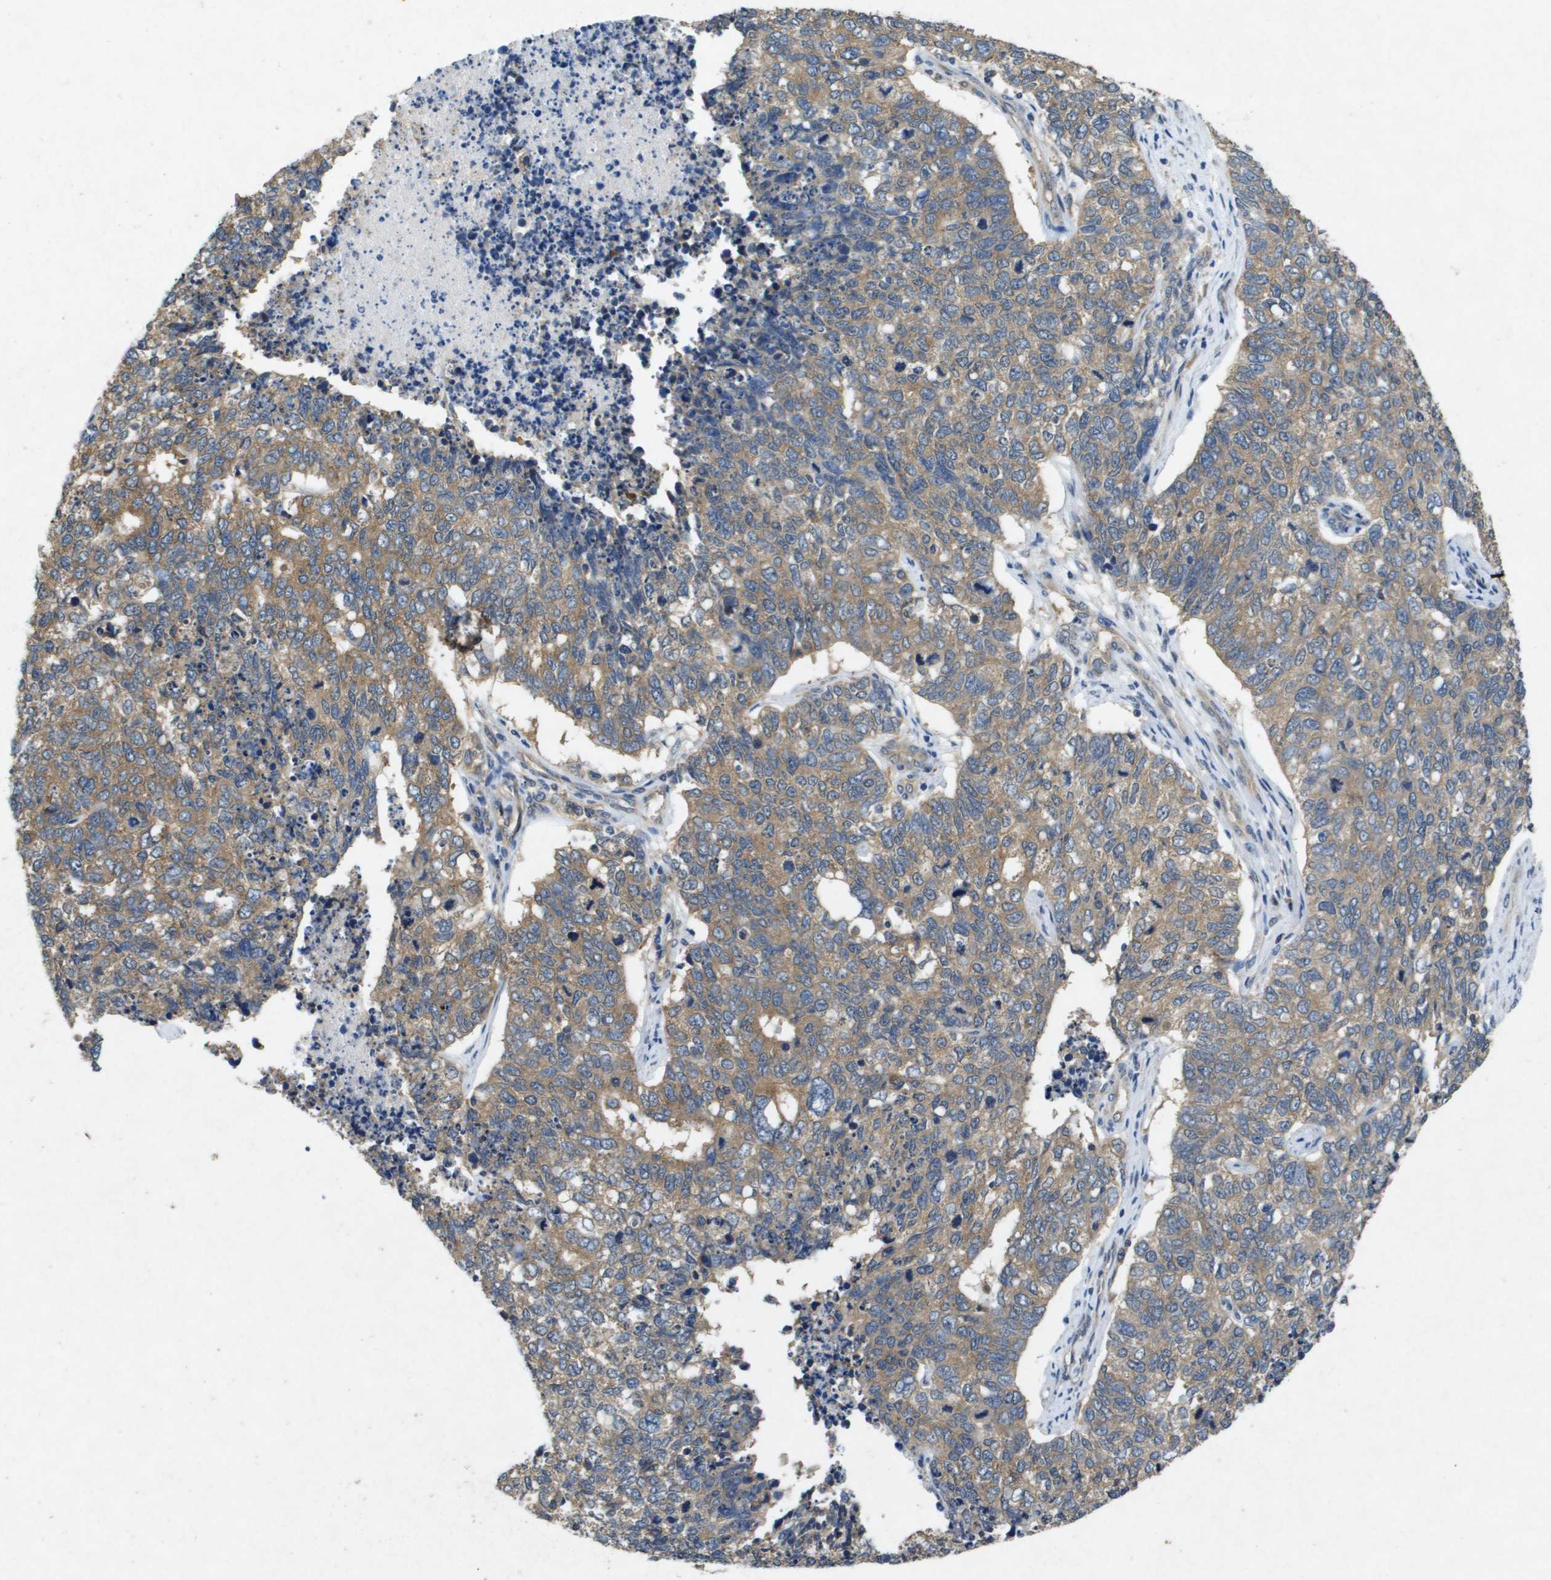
{"staining": {"intensity": "moderate", "quantity": ">75%", "location": "cytoplasmic/membranous"}, "tissue": "cervical cancer", "cell_type": "Tumor cells", "image_type": "cancer", "snomed": [{"axis": "morphology", "description": "Squamous cell carcinoma, NOS"}, {"axis": "topography", "description": "Cervix"}], "caption": "Cervical cancer (squamous cell carcinoma) stained with immunohistochemistry (IHC) displays moderate cytoplasmic/membranous expression in about >75% of tumor cells. The staining was performed using DAB to visualize the protein expression in brown, while the nuclei were stained in blue with hematoxylin (Magnification: 20x).", "gene": "PTPRT", "patient": {"sex": "female", "age": 63}}